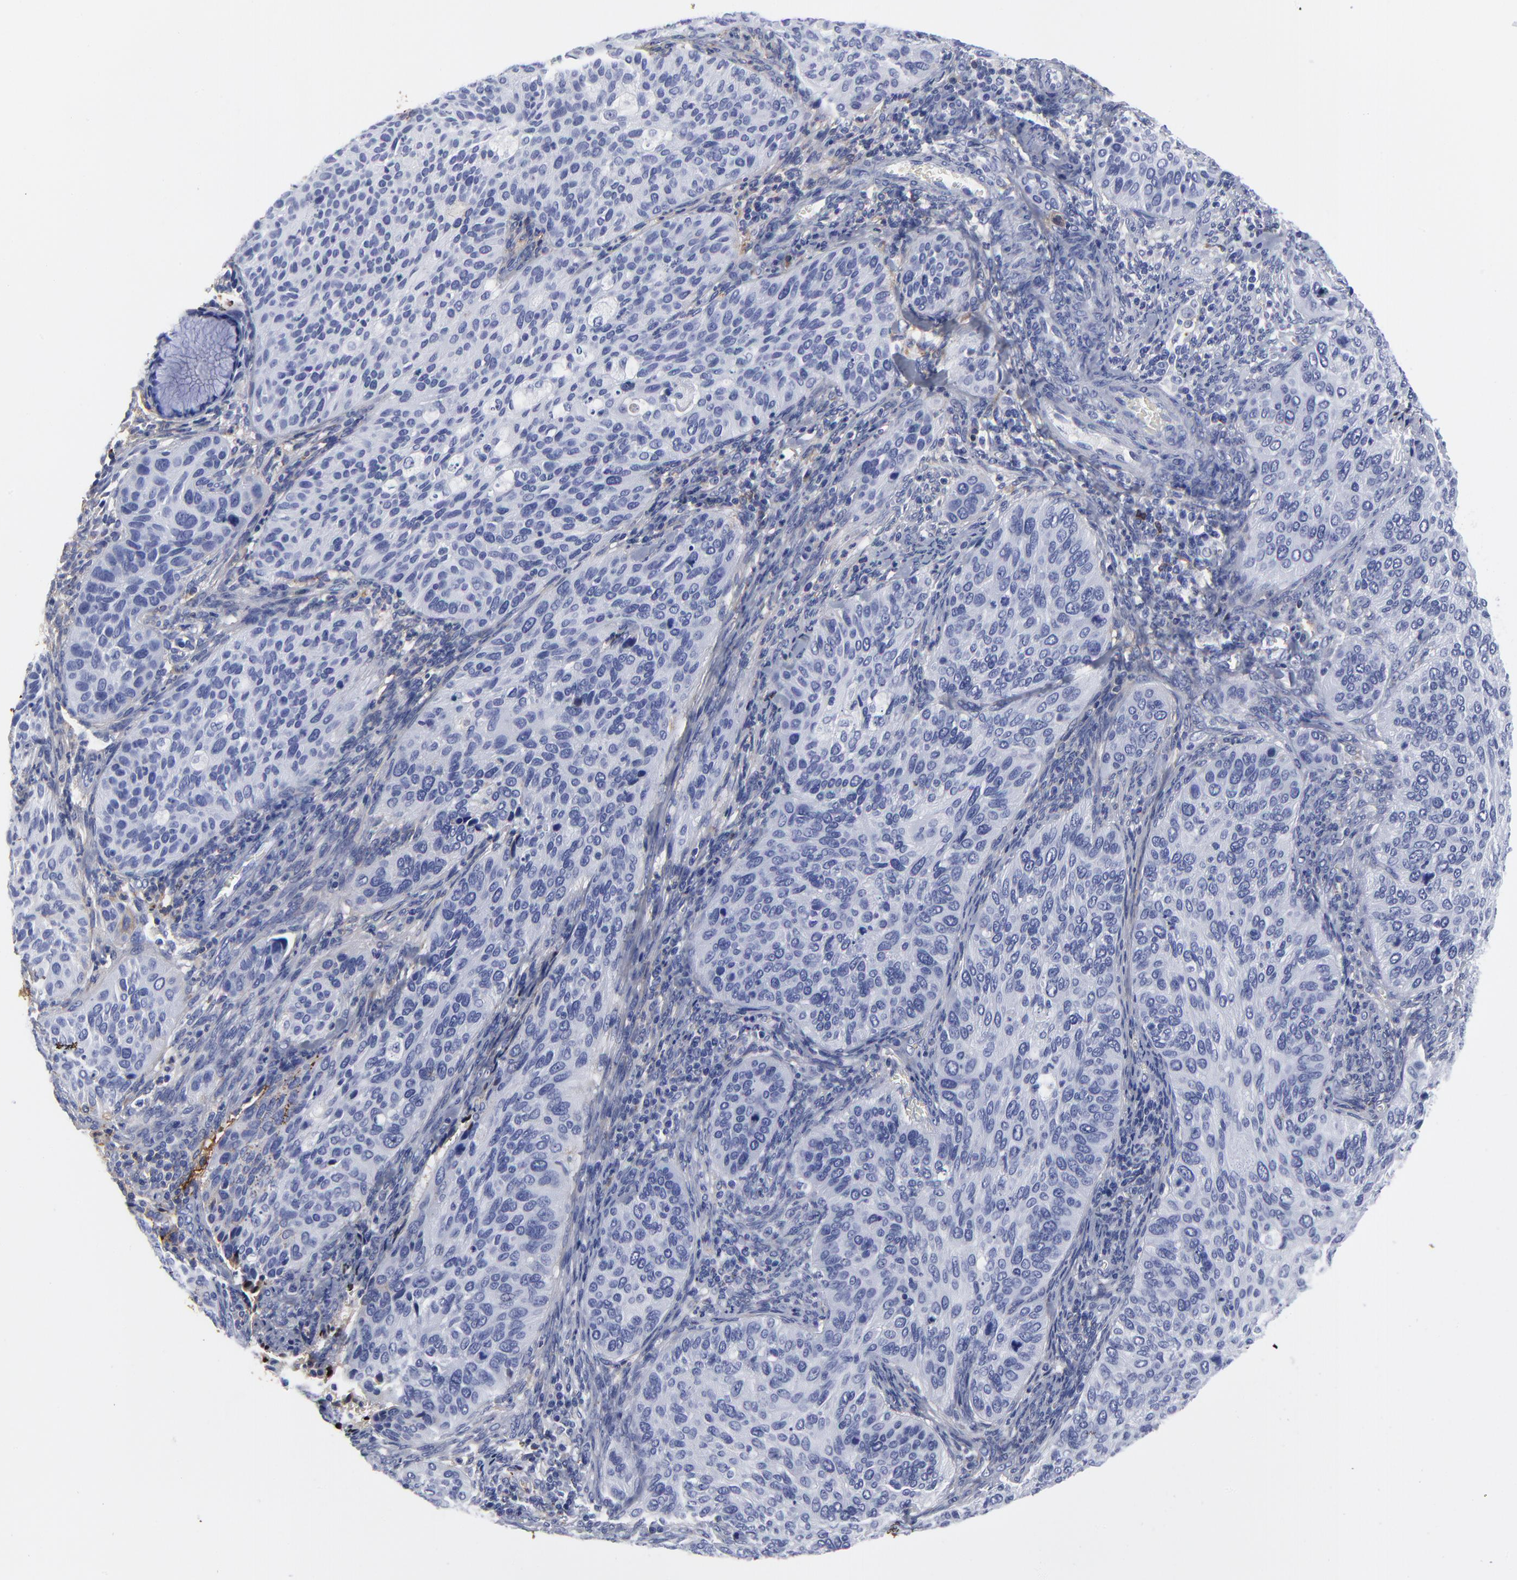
{"staining": {"intensity": "negative", "quantity": "none", "location": "none"}, "tissue": "cervical cancer", "cell_type": "Tumor cells", "image_type": "cancer", "snomed": [{"axis": "morphology", "description": "Squamous cell carcinoma, NOS"}, {"axis": "topography", "description": "Cervix"}], "caption": "Immunohistochemistry image of neoplastic tissue: human cervical squamous cell carcinoma stained with DAB exhibits no significant protein expression in tumor cells. (DAB IHC visualized using brightfield microscopy, high magnification).", "gene": "DCN", "patient": {"sex": "female", "age": 57}}